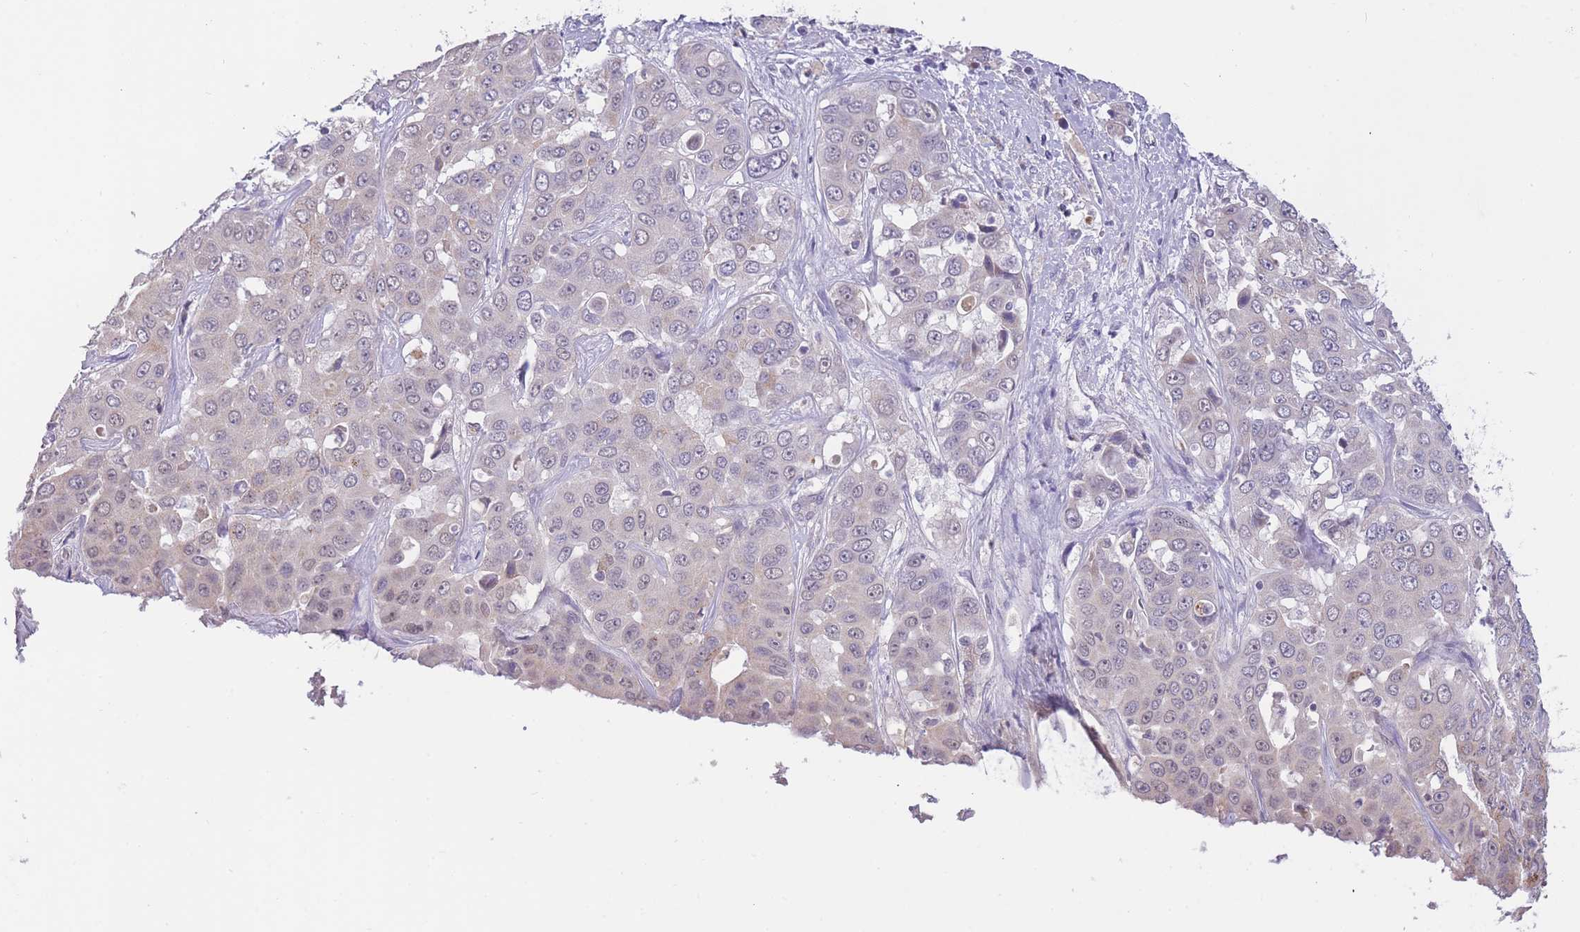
{"staining": {"intensity": "weak", "quantity": "<25%", "location": "nuclear"}, "tissue": "liver cancer", "cell_type": "Tumor cells", "image_type": "cancer", "snomed": [{"axis": "morphology", "description": "Cholangiocarcinoma"}, {"axis": "topography", "description": "Liver"}], "caption": "An immunohistochemistry micrograph of liver cancer (cholangiocarcinoma) is shown. There is no staining in tumor cells of liver cancer (cholangiocarcinoma).", "gene": "GOLGA6L25", "patient": {"sex": "female", "age": 52}}